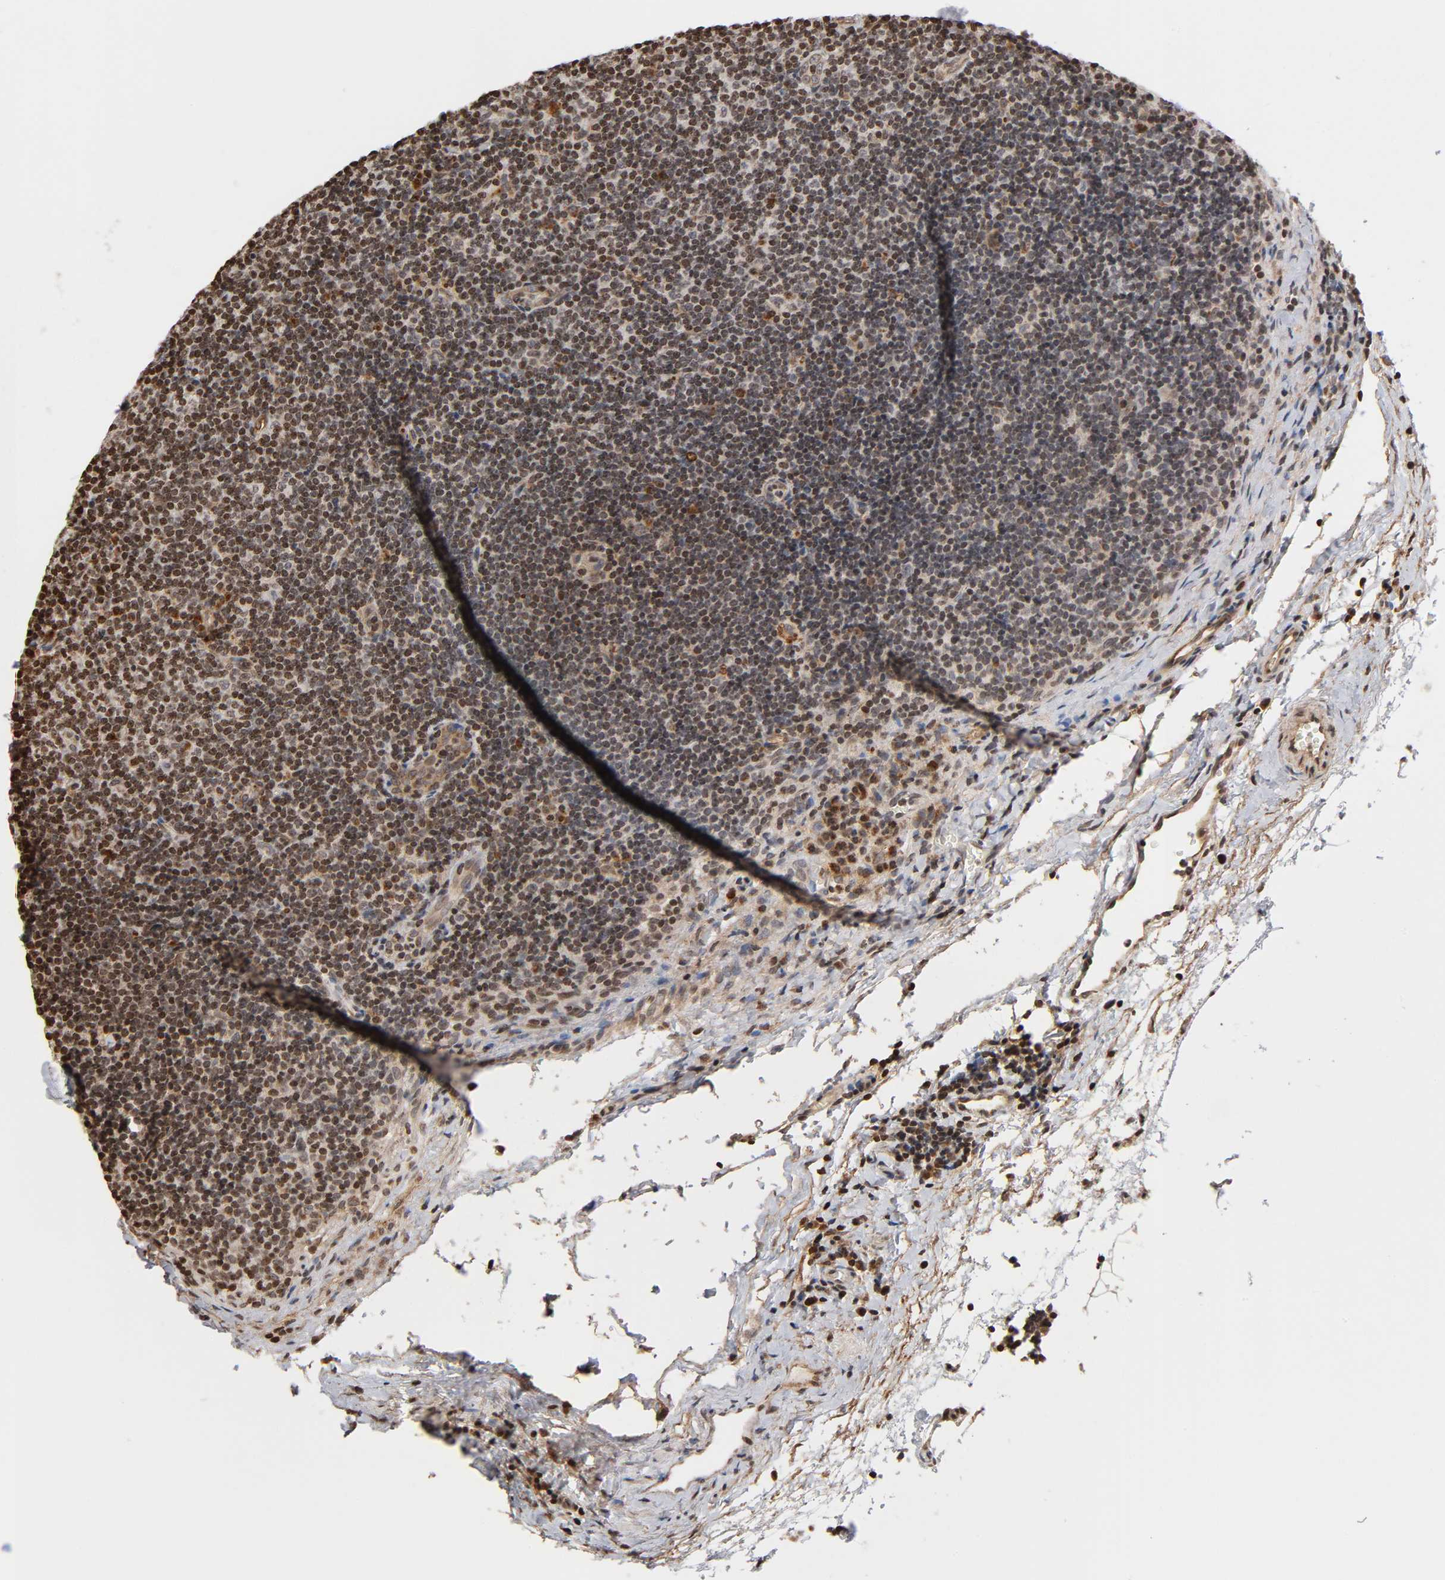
{"staining": {"intensity": "weak", "quantity": "25%-75%", "location": "cytoplasmic/membranous"}, "tissue": "lymphoma", "cell_type": "Tumor cells", "image_type": "cancer", "snomed": [{"axis": "morphology", "description": "Malignant lymphoma, non-Hodgkin's type, Low grade"}, {"axis": "topography", "description": "Lymph node"}], "caption": "Malignant lymphoma, non-Hodgkin's type (low-grade) stained with immunohistochemistry exhibits weak cytoplasmic/membranous expression in approximately 25%-75% of tumor cells.", "gene": "ITGAV", "patient": {"sex": "male", "age": 70}}